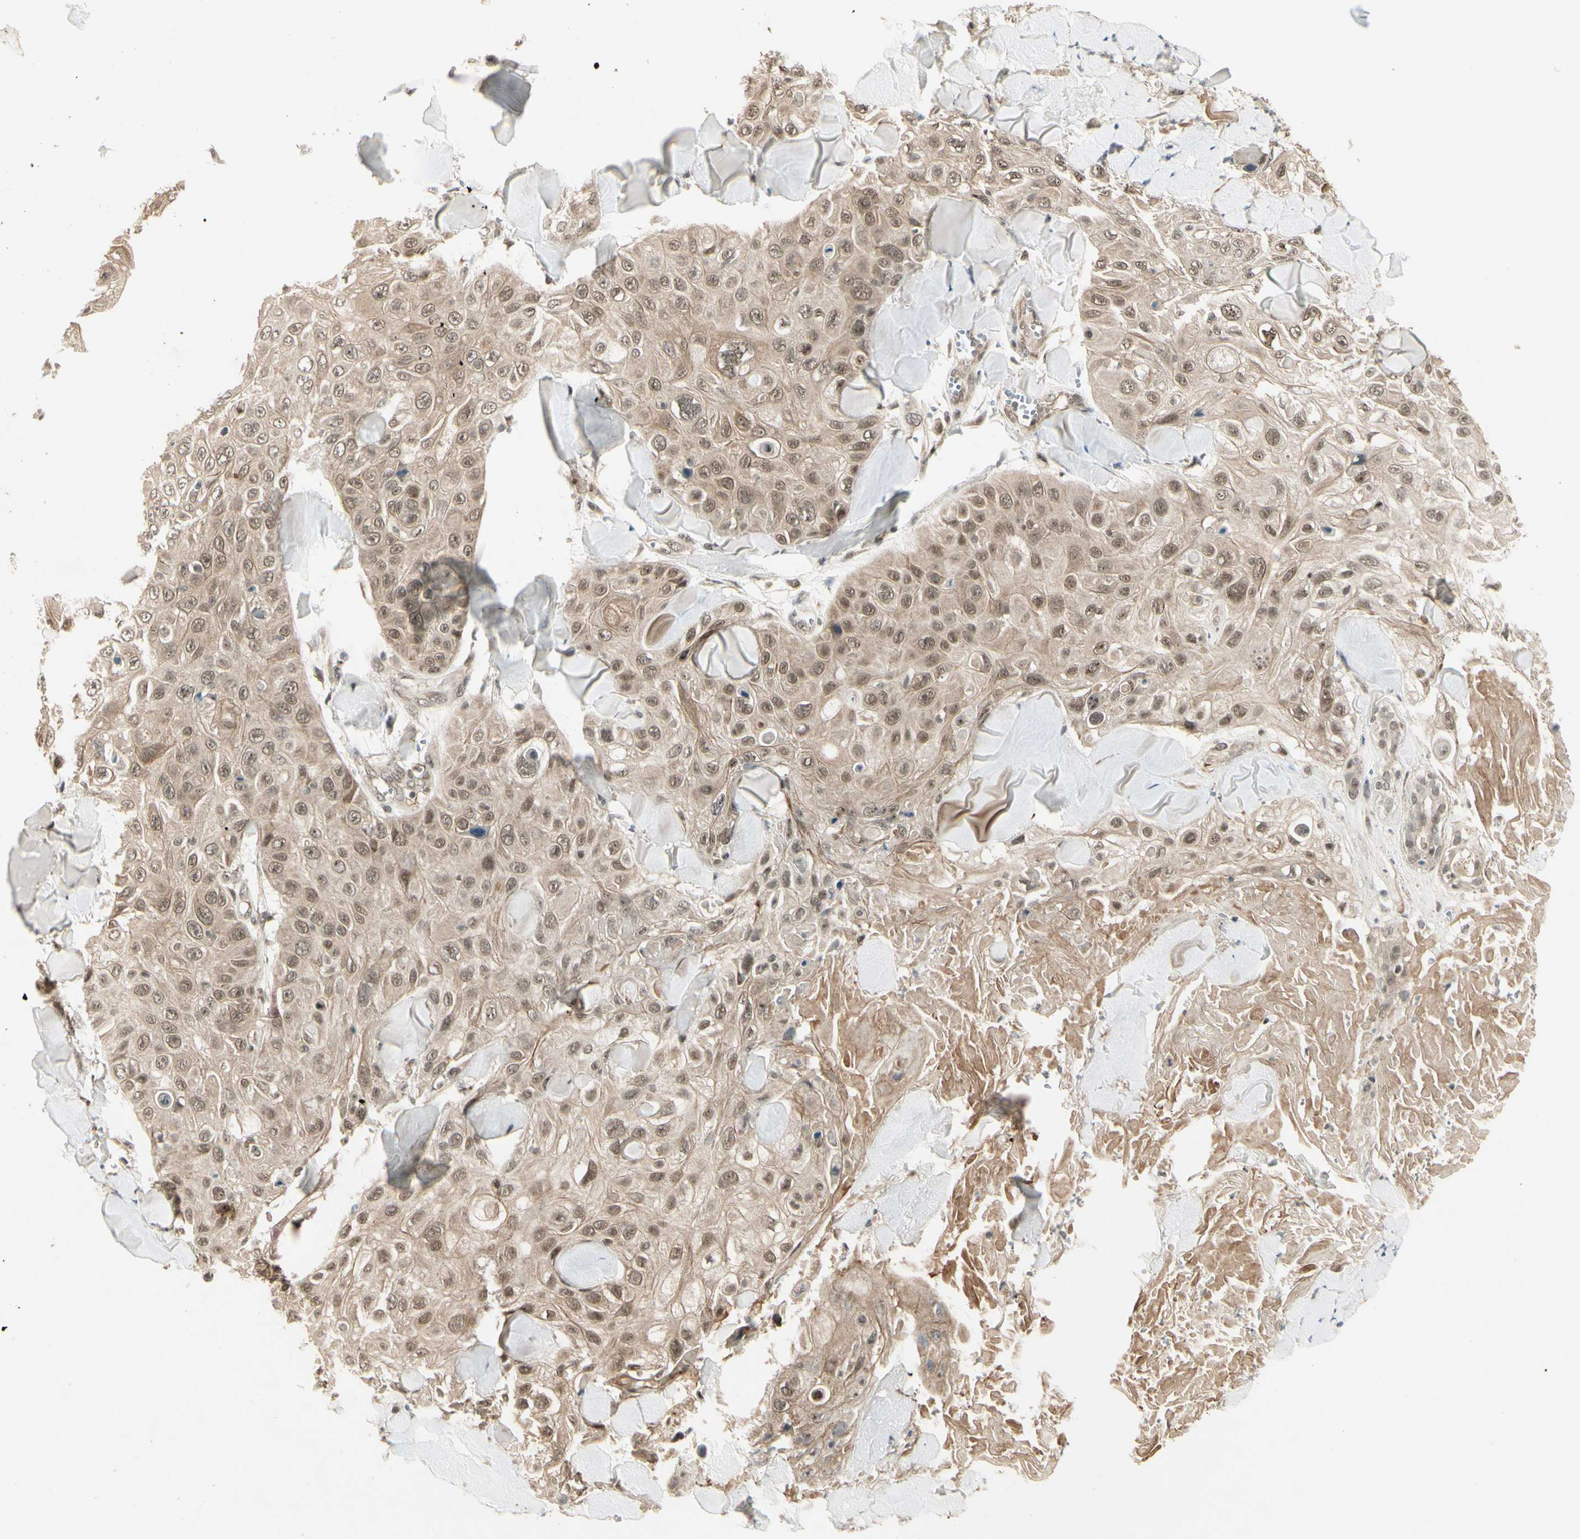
{"staining": {"intensity": "weak", "quantity": ">75%", "location": "cytoplasmic/membranous,nuclear"}, "tissue": "skin cancer", "cell_type": "Tumor cells", "image_type": "cancer", "snomed": [{"axis": "morphology", "description": "Squamous cell carcinoma, NOS"}, {"axis": "topography", "description": "Skin"}], "caption": "Immunohistochemistry staining of skin squamous cell carcinoma, which exhibits low levels of weak cytoplasmic/membranous and nuclear expression in approximately >75% of tumor cells indicating weak cytoplasmic/membranous and nuclear protein expression. The staining was performed using DAB (brown) for protein detection and nuclei were counterstained in hematoxylin (blue).", "gene": "CDK11A", "patient": {"sex": "male", "age": 86}}